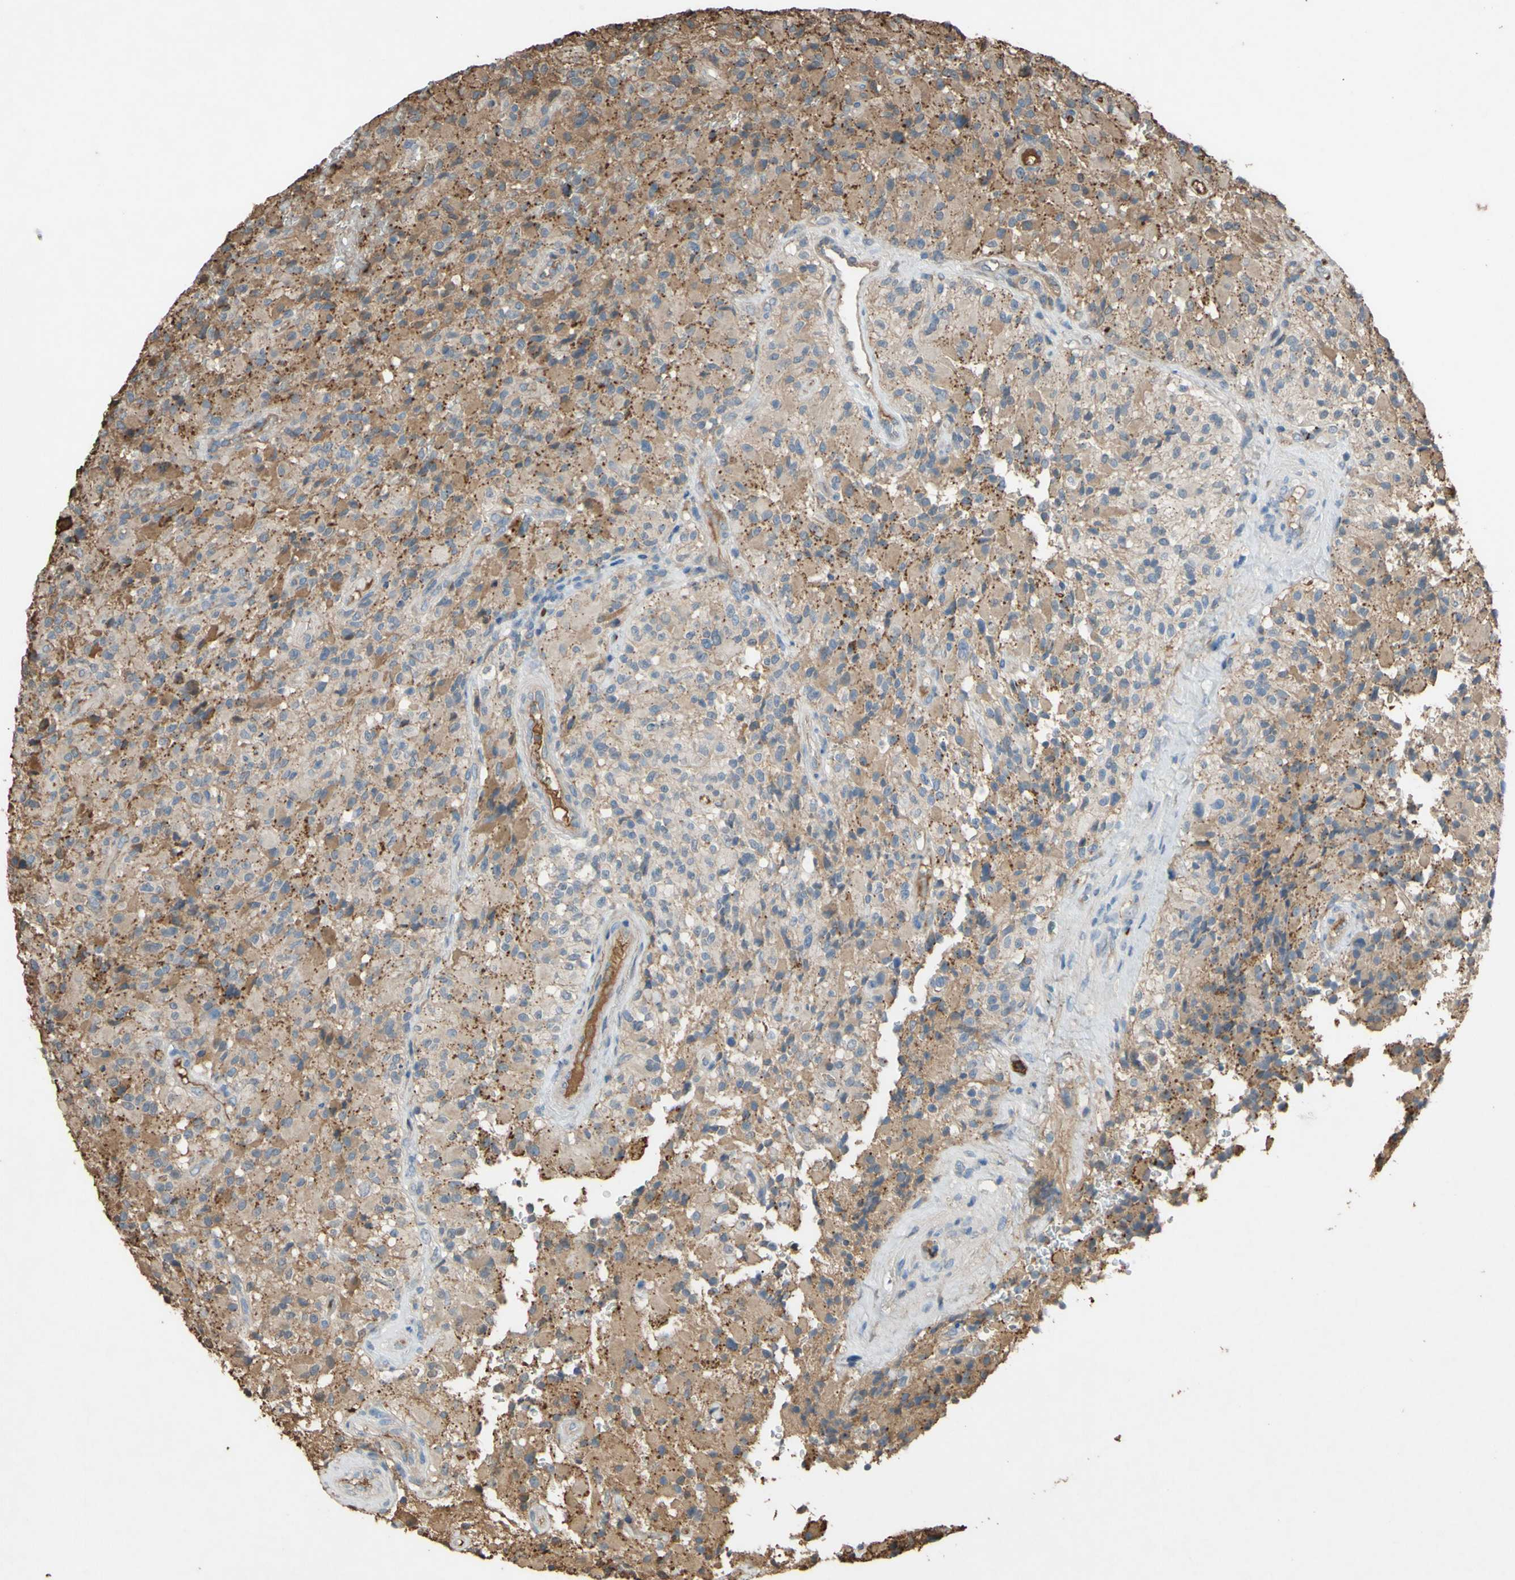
{"staining": {"intensity": "weak", "quantity": "25%-75%", "location": "cytoplasmic/membranous"}, "tissue": "glioma", "cell_type": "Tumor cells", "image_type": "cancer", "snomed": [{"axis": "morphology", "description": "Glioma, malignant, High grade"}, {"axis": "topography", "description": "Brain"}], "caption": "Immunohistochemical staining of human malignant glioma (high-grade) displays weak cytoplasmic/membranous protein staining in approximately 25%-75% of tumor cells.", "gene": "PTGDS", "patient": {"sex": "male", "age": 71}}